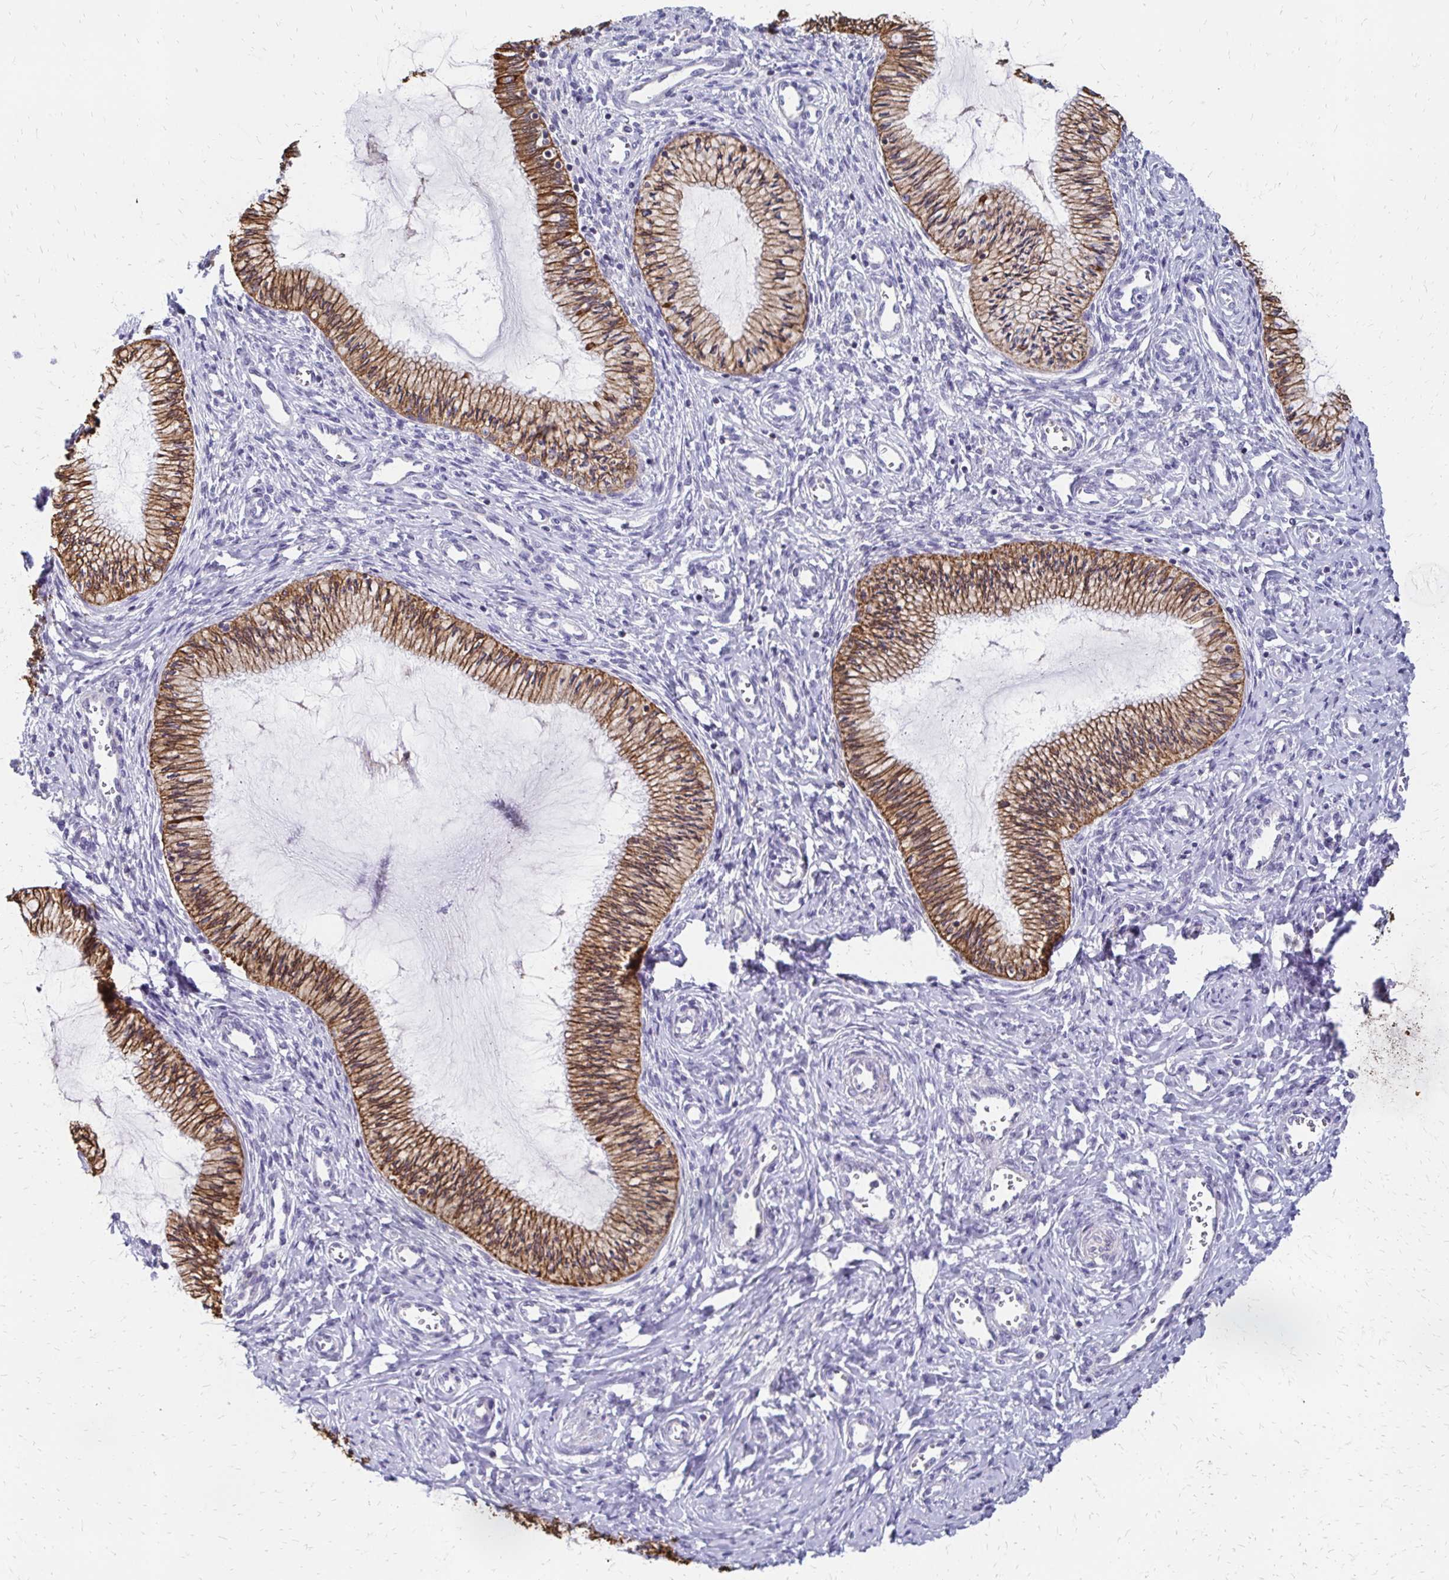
{"staining": {"intensity": "moderate", "quantity": ">75%", "location": "cytoplasmic/membranous"}, "tissue": "cervix", "cell_type": "Glandular cells", "image_type": "normal", "snomed": [{"axis": "morphology", "description": "Normal tissue, NOS"}, {"axis": "topography", "description": "Cervix"}], "caption": "A micrograph showing moderate cytoplasmic/membranous positivity in about >75% of glandular cells in normal cervix, as visualized by brown immunohistochemical staining.", "gene": "DTNB", "patient": {"sex": "female", "age": 24}}